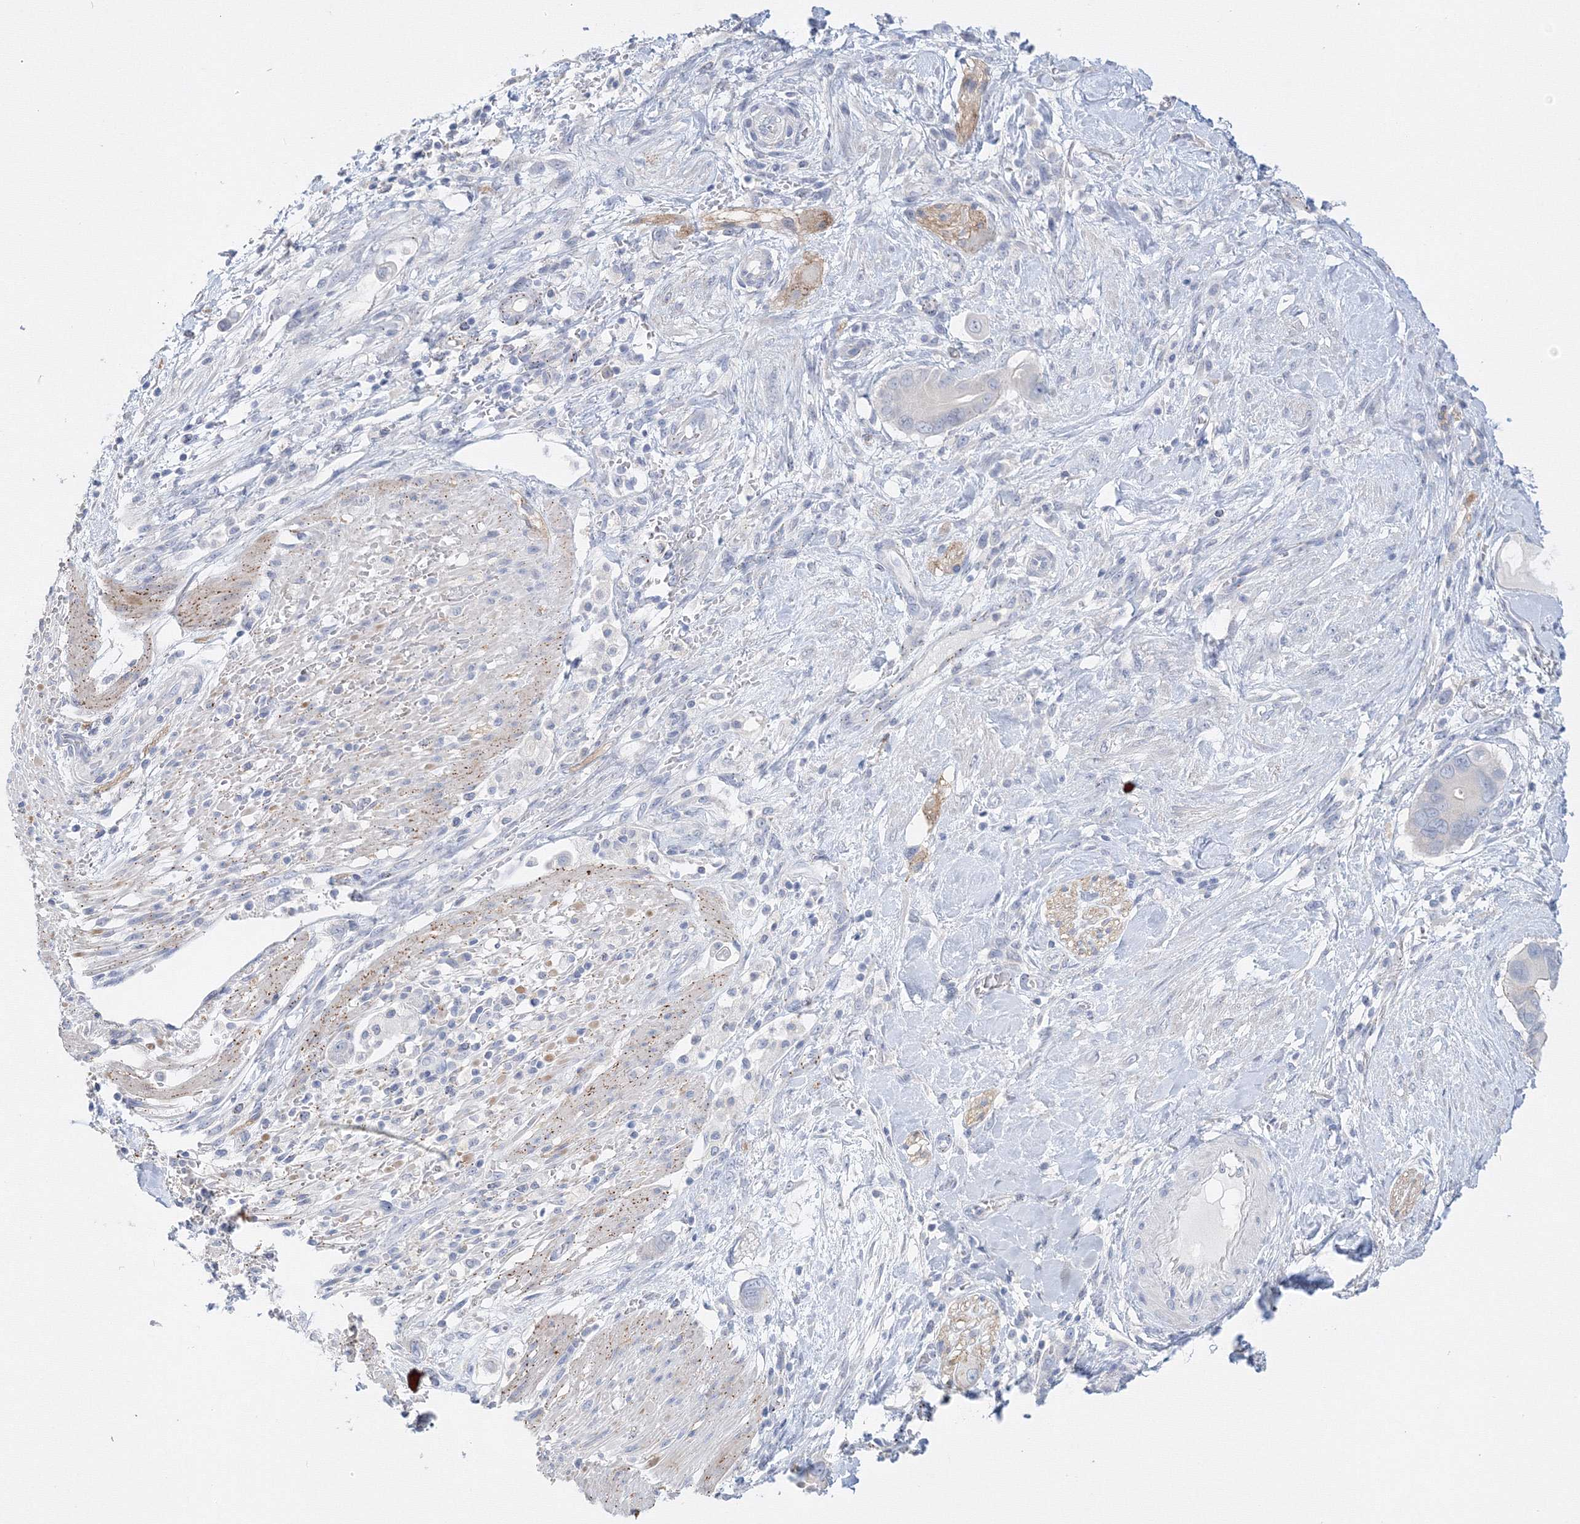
{"staining": {"intensity": "negative", "quantity": "none", "location": "none"}, "tissue": "pancreatic cancer", "cell_type": "Tumor cells", "image_type": "cancer", "snomed": [{"axis": "morphology", "description": "Adenocarcinoma, NOS"}, {"axis": "topography", "description": "Pancreas"}], "caption": "A histopathology image of human pancreatic adenocarcinoma is negative for staining in tumor cells.", "gene": "AASDH", "patient": {"sex": "male", "age": 68}}